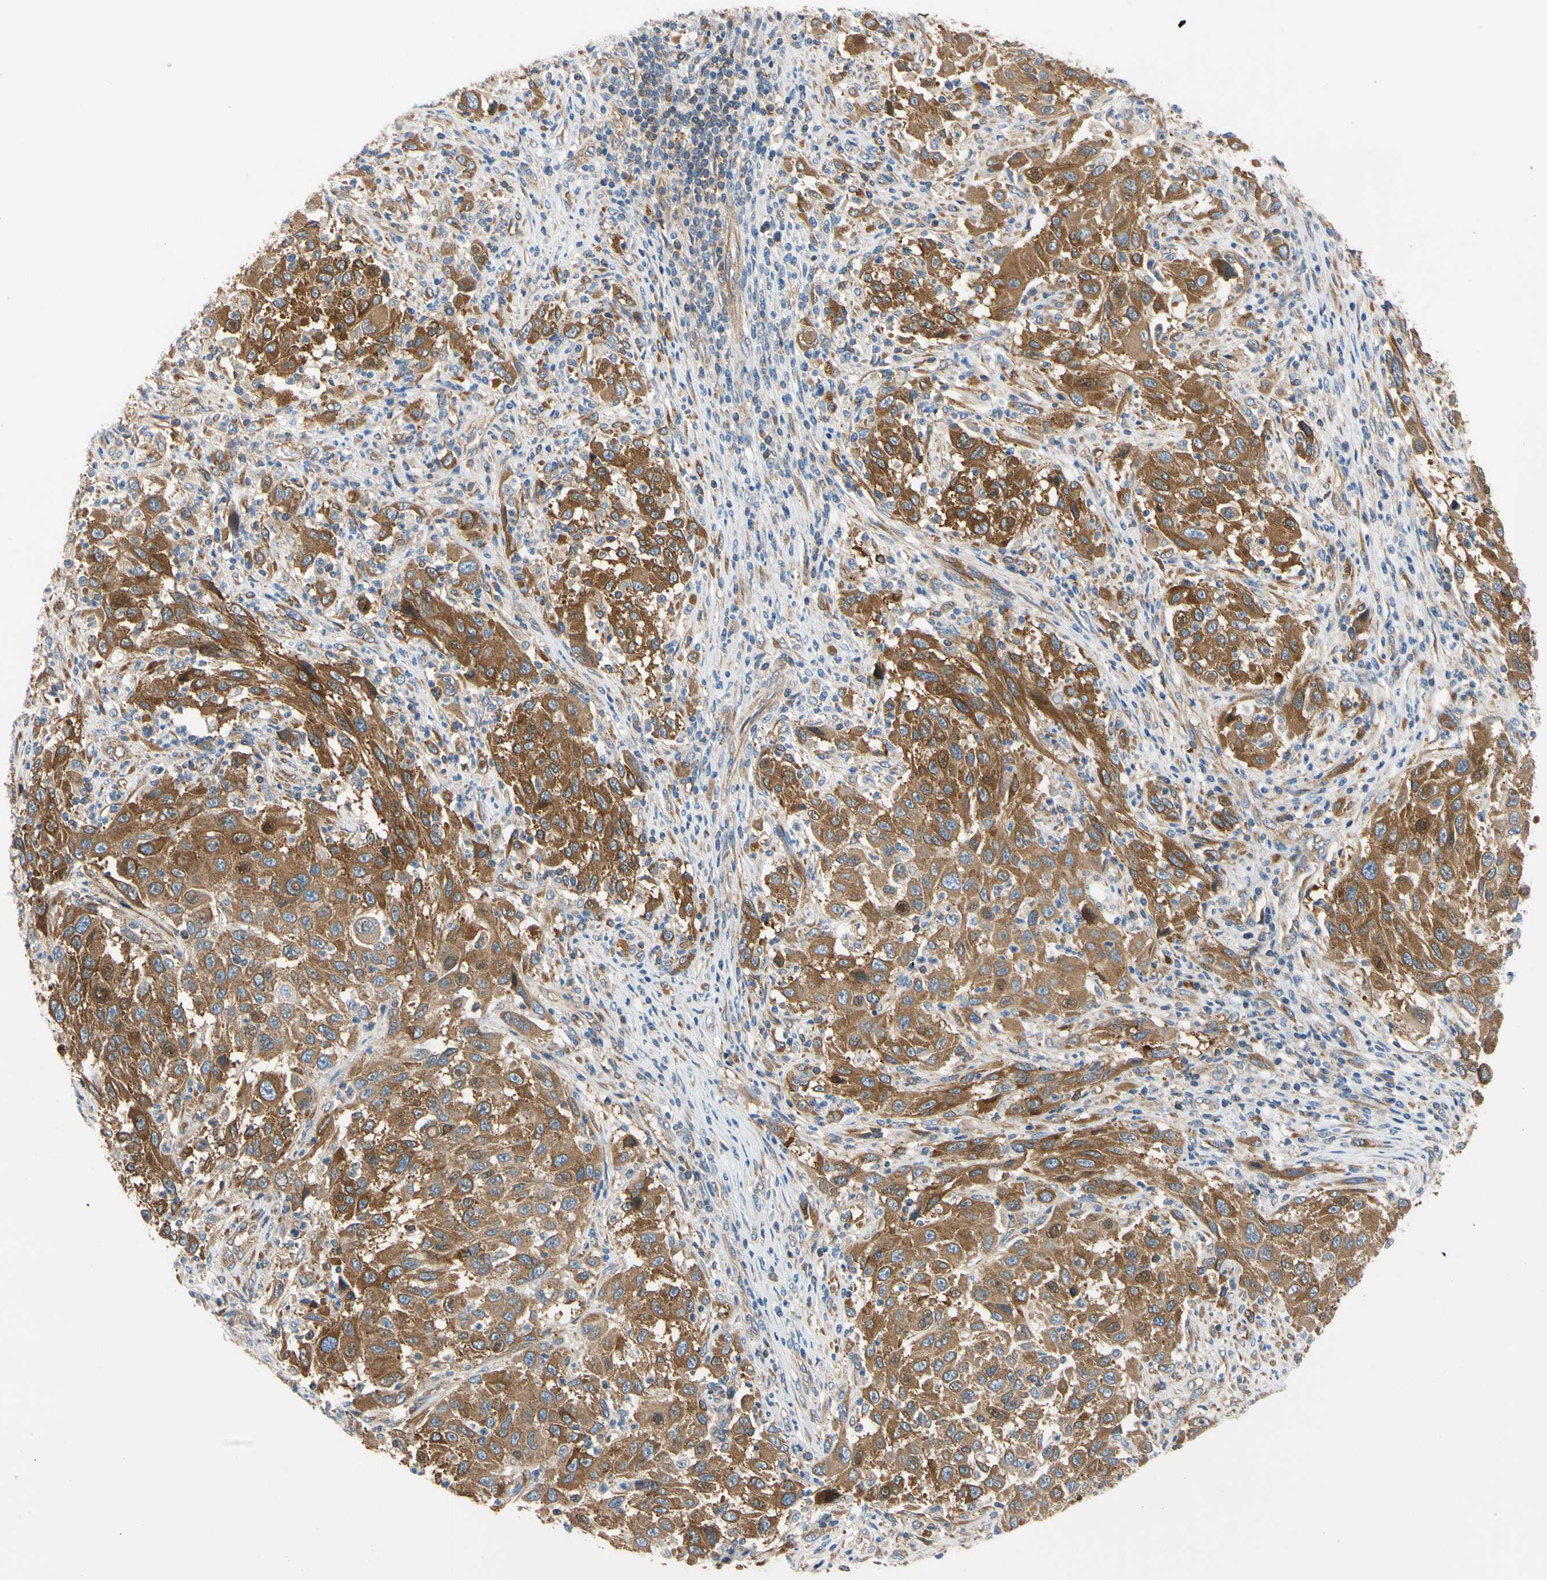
{"staining": {"intensity": "strong", "quantity": ">75%", "location": "cytoplasmic/membranous"}, "tissue": "melanoma", "cell_type": "Tumor cells", "image_type": "cancer", "snomed": [{"axis": "morphology", "description": "Malignant melanoma, Metastatic site"}, {"axis": "topography", "description": "Lymph node"}], "caption": "A brown stain highlights strong cytoplasmic/membranous staining of a protein in melanoma tumor cells.", "gene": "GPHN", "patient": {"sex": "male", "age": 61}}